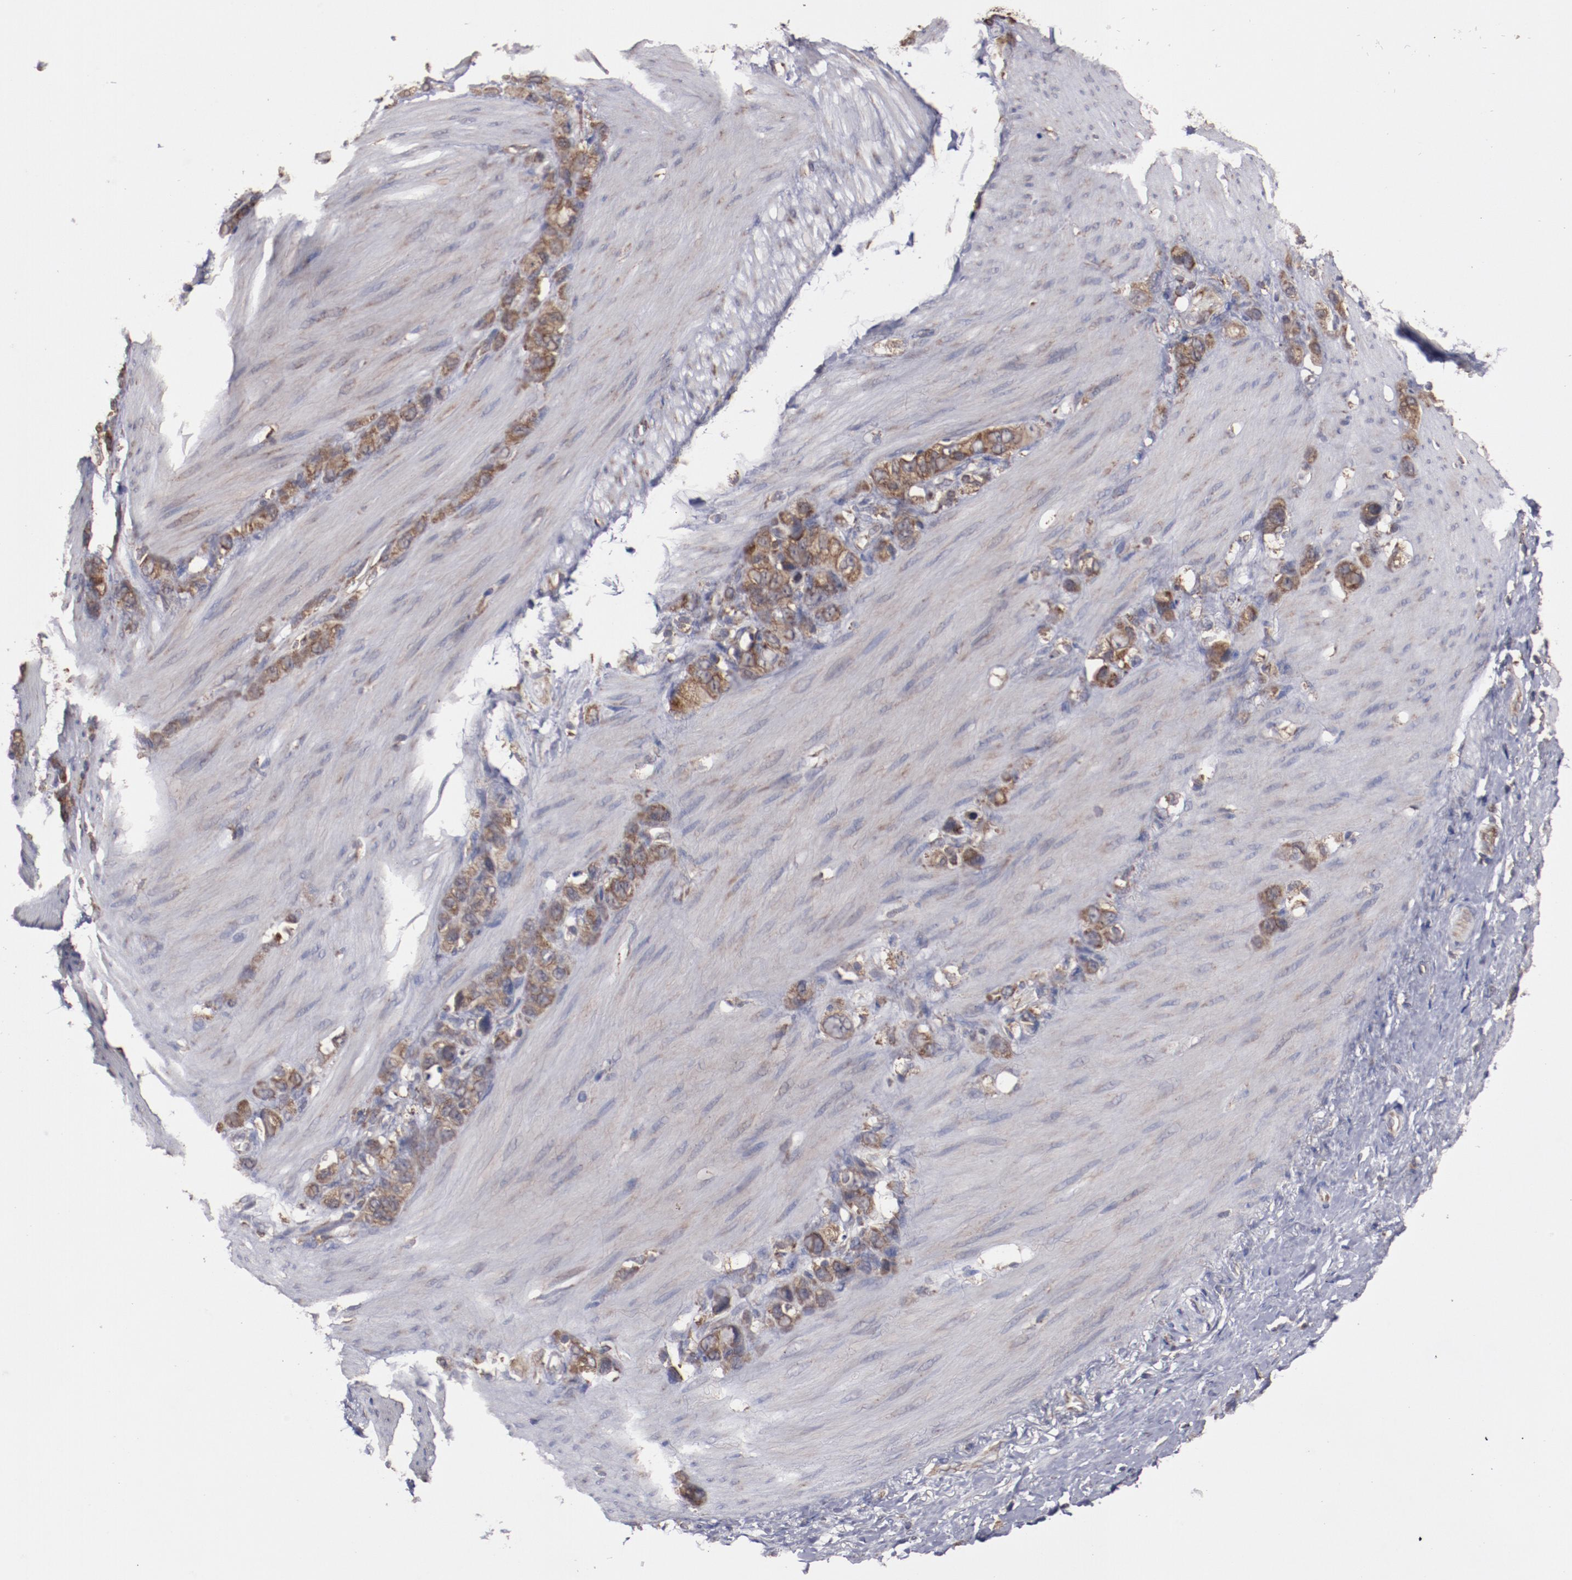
{"staining": {"intensity": "moderate", "quantity": ">75%", "location": "cytoplasmic/membranous"}, "tissue": "stomach cancer", "cell_type": "Tumor cells", "image_type": "cancer", "snomed": [{"axis": "morphology", "description": "Normal tissue, NOS"}, {"axis": "morphology", "description": "Adenocarcinoma, NOS"}, {"axis": "morphology", "description": "Adenocarcinoma, High grade"}, {"axis": "topography", "description": "Stomach, upper"}, {"axis": "topography", "description": "Stomach"}], "caption": "A brown stain highlights moderate cytoplasmic/membranous staining of a protein in human stomach cancer tumor cells. Nuclei are stained in blue.", "gene": "RPS4Y1", "patient": {"sex": "female", "age": 65}}